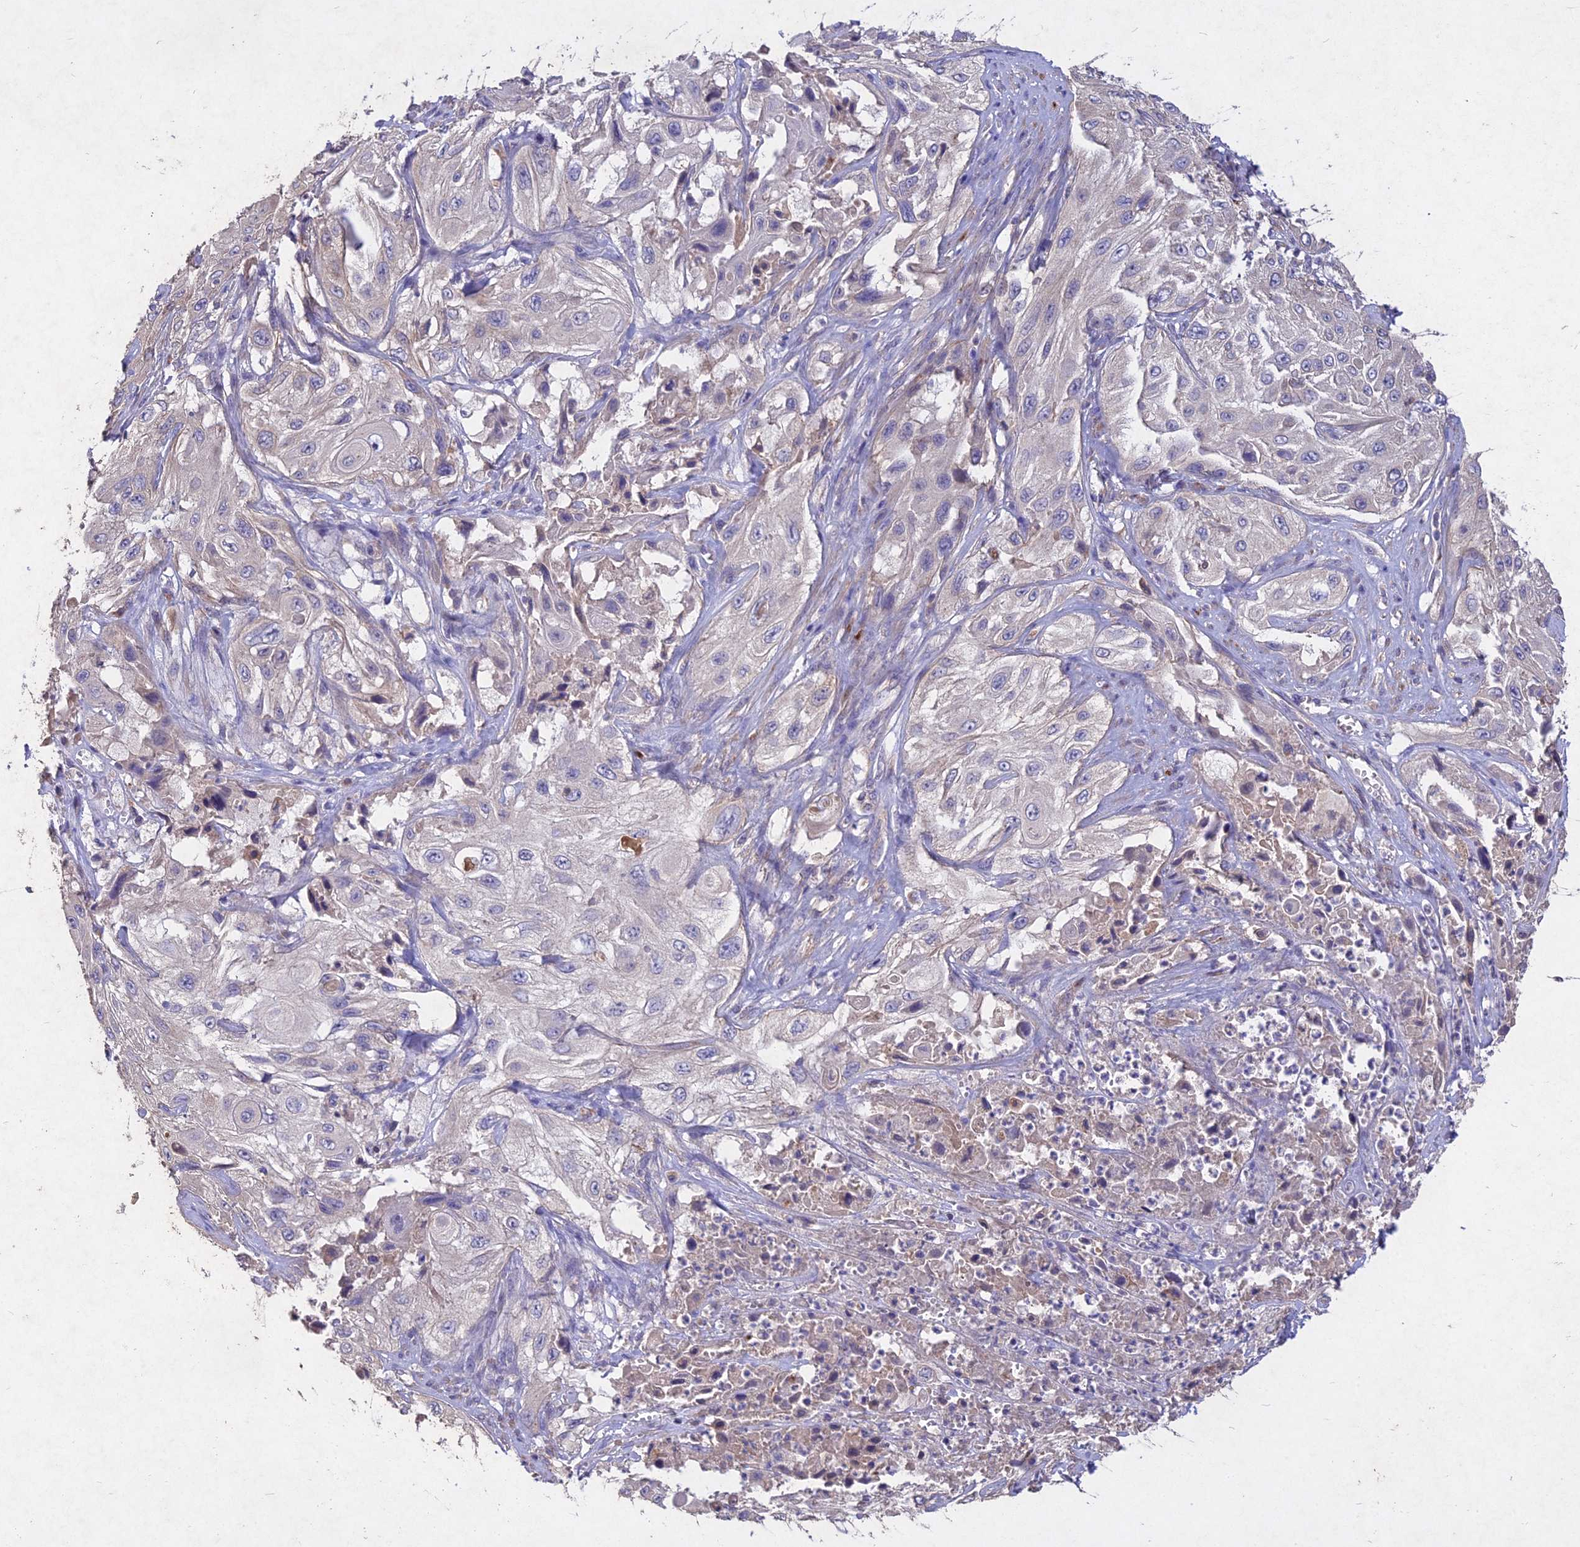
{"staining": {"intensity": "negative", "quantity": "none", "location": "none"}, "tissue": "cervical cancer", "cell_type": "Tumor cells", "image_type": "cancer", "snomed": [{"axis": "morphology", "description": "Squamous cell carcinoma, NOS"}, {"axis": "topography", "description": "Cervix"}], "caption": "Immunohistochemistry (IHC) photomicrograph of human squamous cell carcinoma (cervical) stained for a protein (brown), which demonstrates no positivity in tumor cells. The staining is performed using DAB brown chromogen with nuclei counter-stained in using hematoxylin.", "gene": "SLC26A4", "patient": {"sex": "female", "age": 42}}